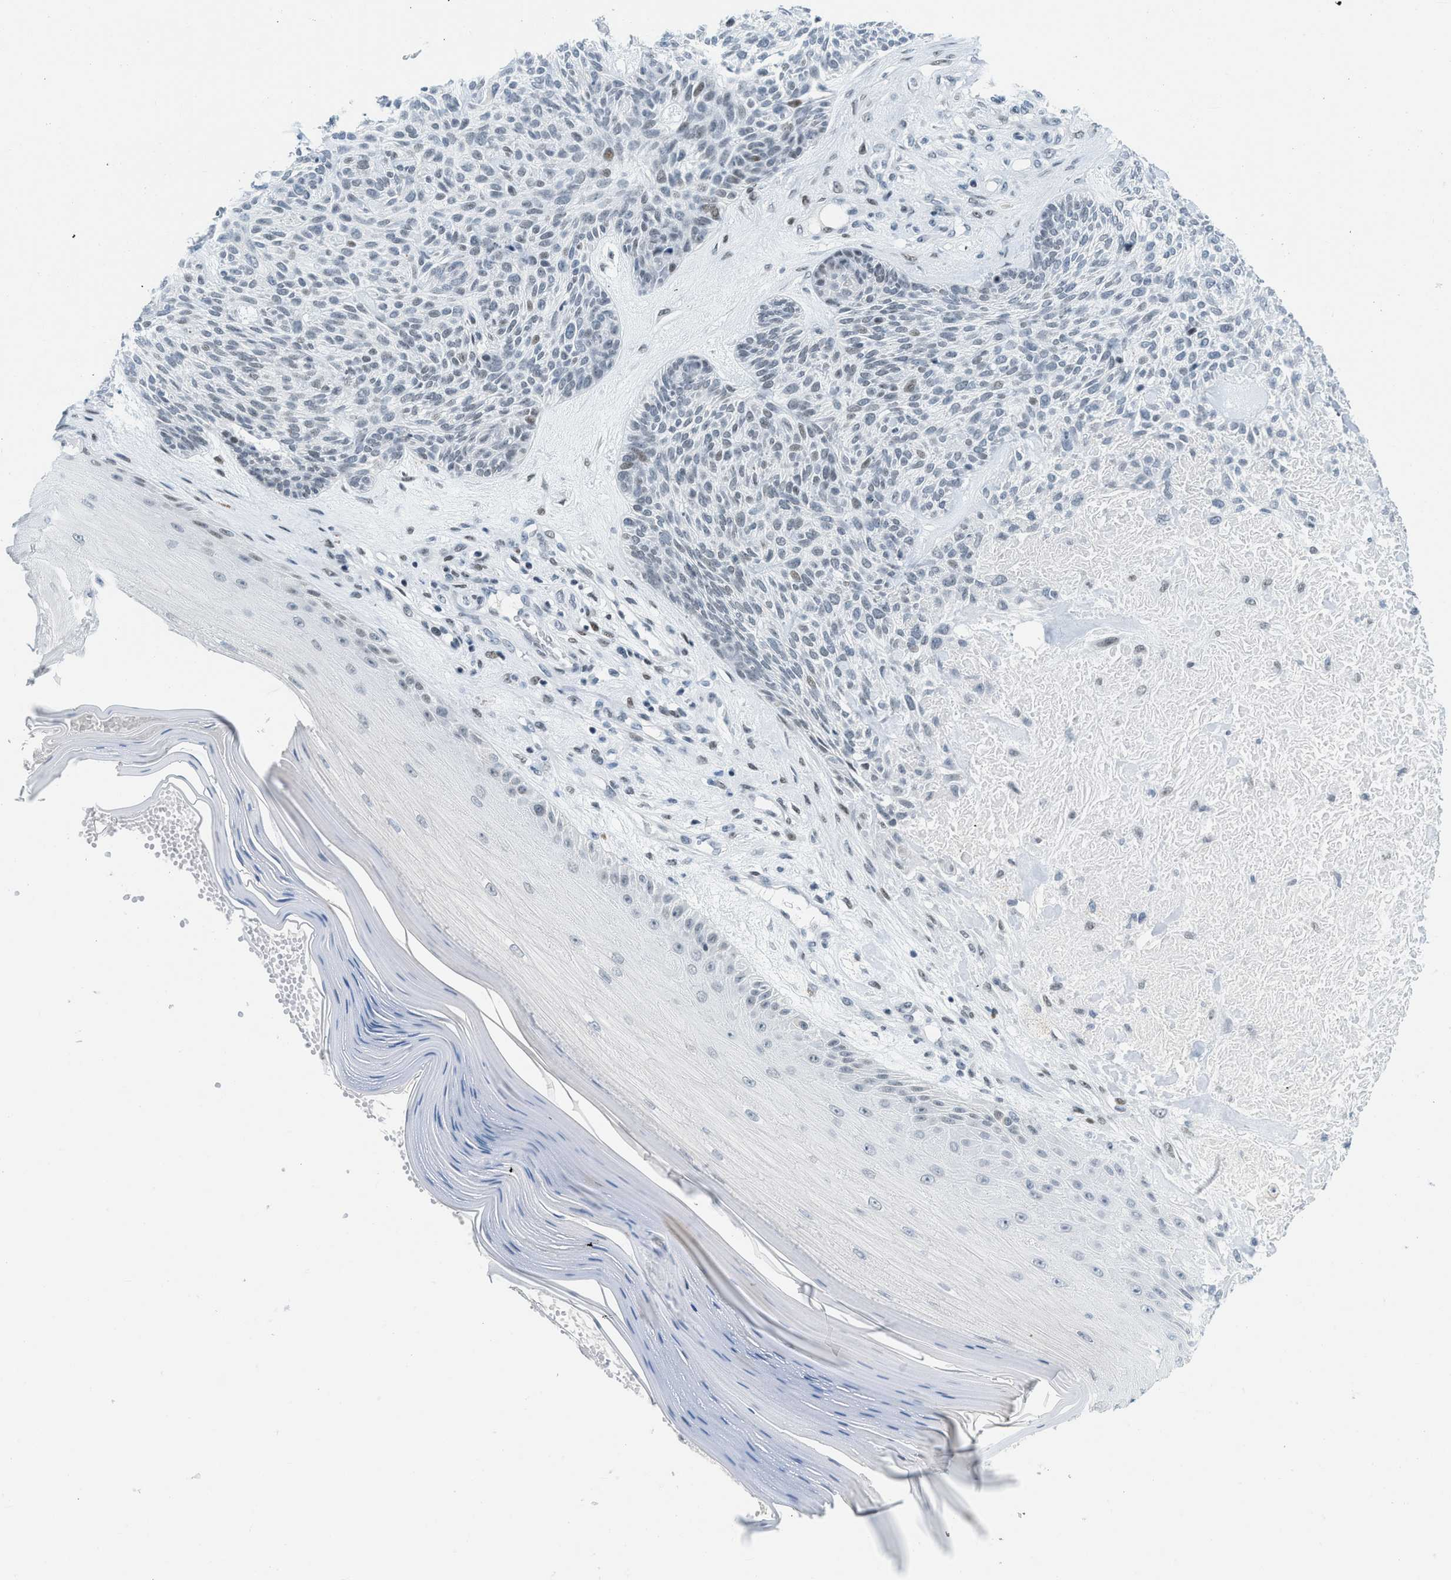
{"staining": {"intensity": "moderate", "quantity": "<25%", "location": "nuclear"}, "tissue": "skin cancer", "cell_type": "Tumor cells", "image_type": "cancer", "snomed": [{"axis": "morphology", "description": "Basal cell carcinoma"}, {"axis": "topography", "description": "Skin"}], "caption": "Protein expression analysis of skin basal cell carcinoma shows moderate nuclear staining in about <25% of tumor cells.", "gene": "PBX1", "patient": {"sex": "male", "age": 55}}